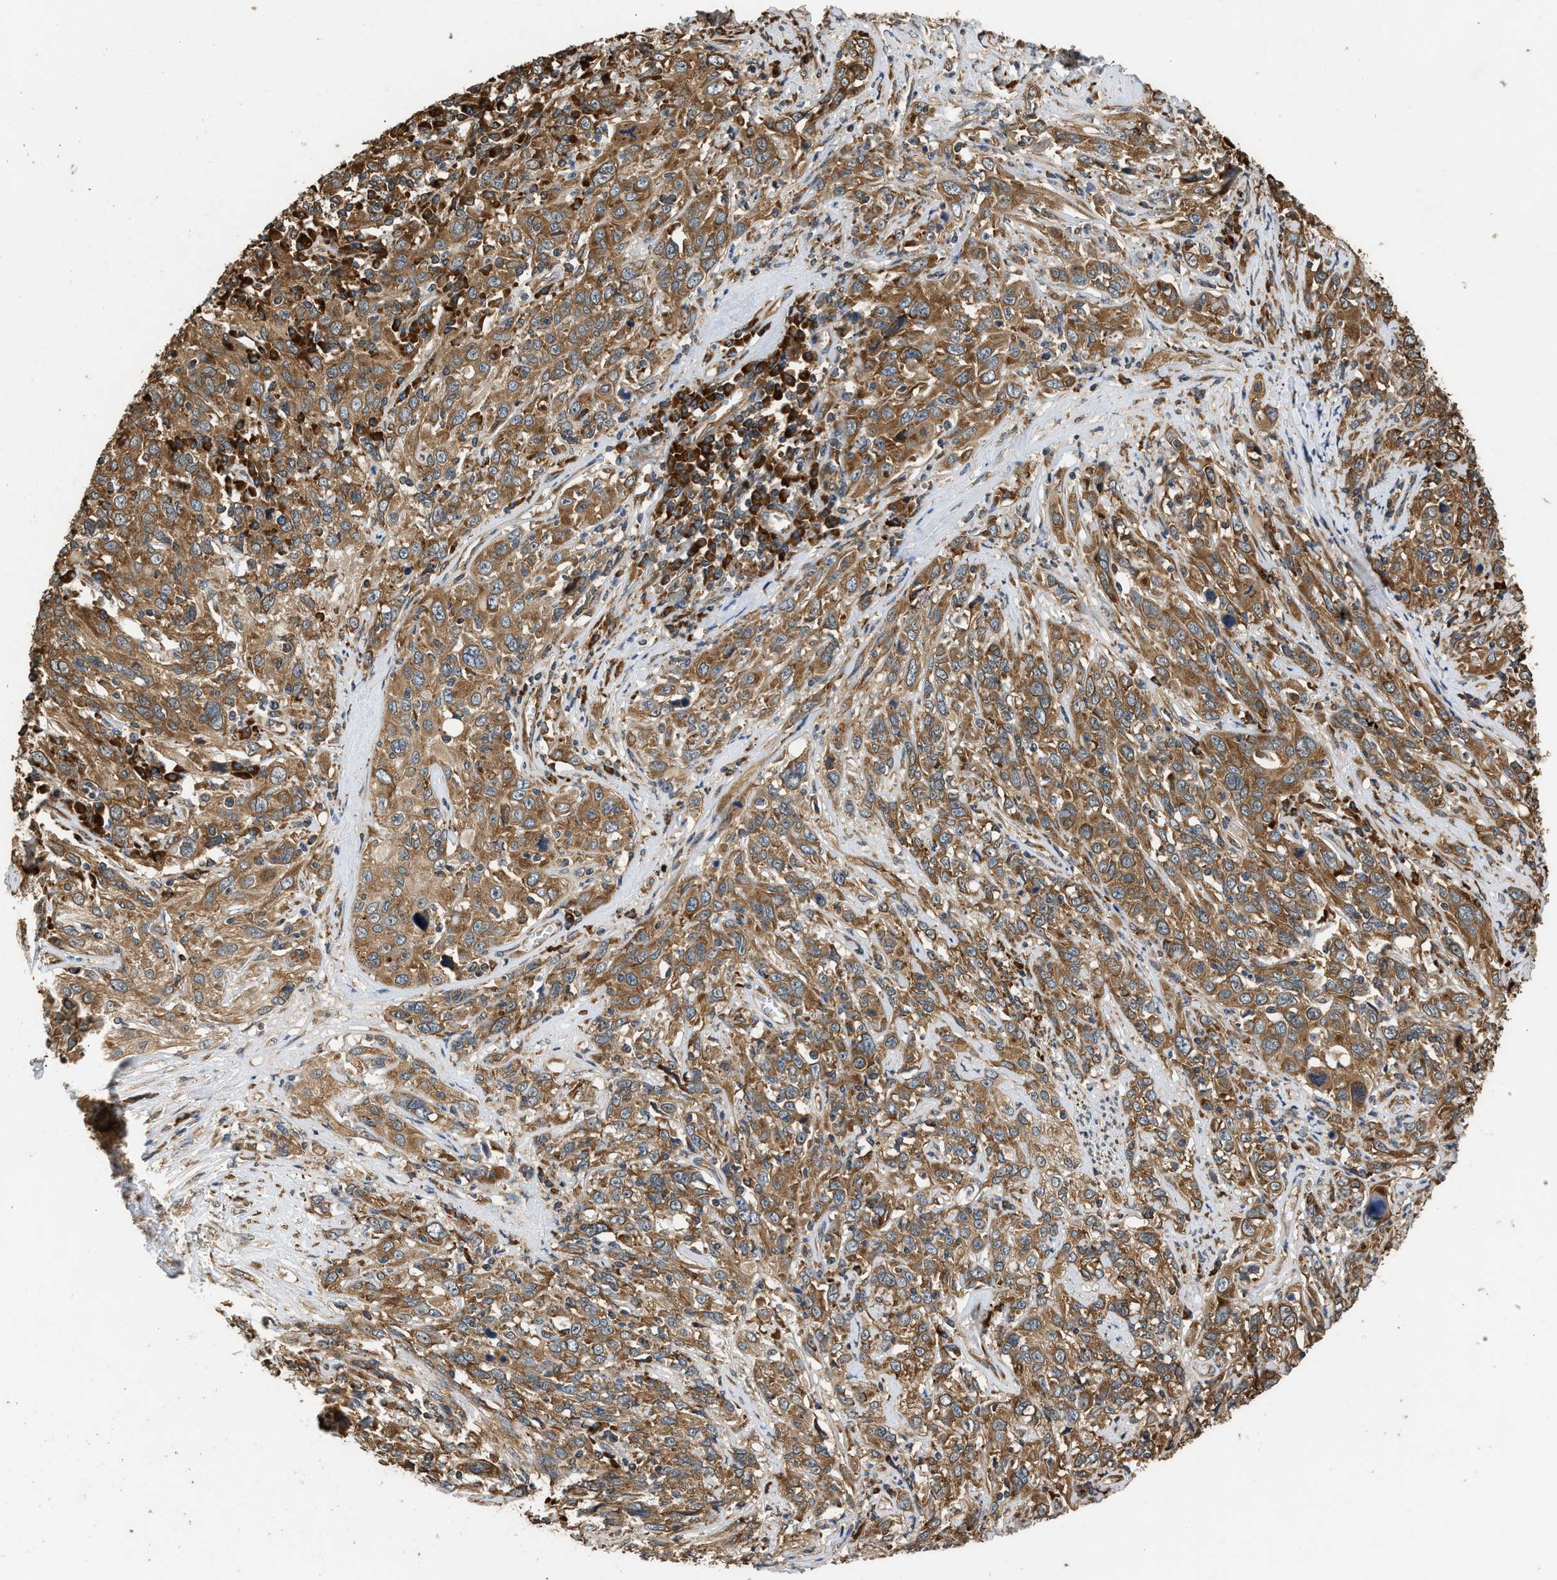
{"staining": {"intensity": "moderate", "quantity": ">75%", "location": "cytoplasmic/membranous"}, "tissue": "cervical cancer", "cell_type": "Tumor cells", "image_type": "cancer", "snomed": [{"axis": "morphology", "description": "Squamous cell carcinoma, NOS"}, {"axis": "topography", "description": "Cervix"}], "caption": "The immunohistochemical stain labels moderate cytoplasmic/membranous positivity in tumor cells of cervical squamous cell carcinoma tissue.", "gene": "SLC36A4", "patient": {"sex": "female", "age": 46}}